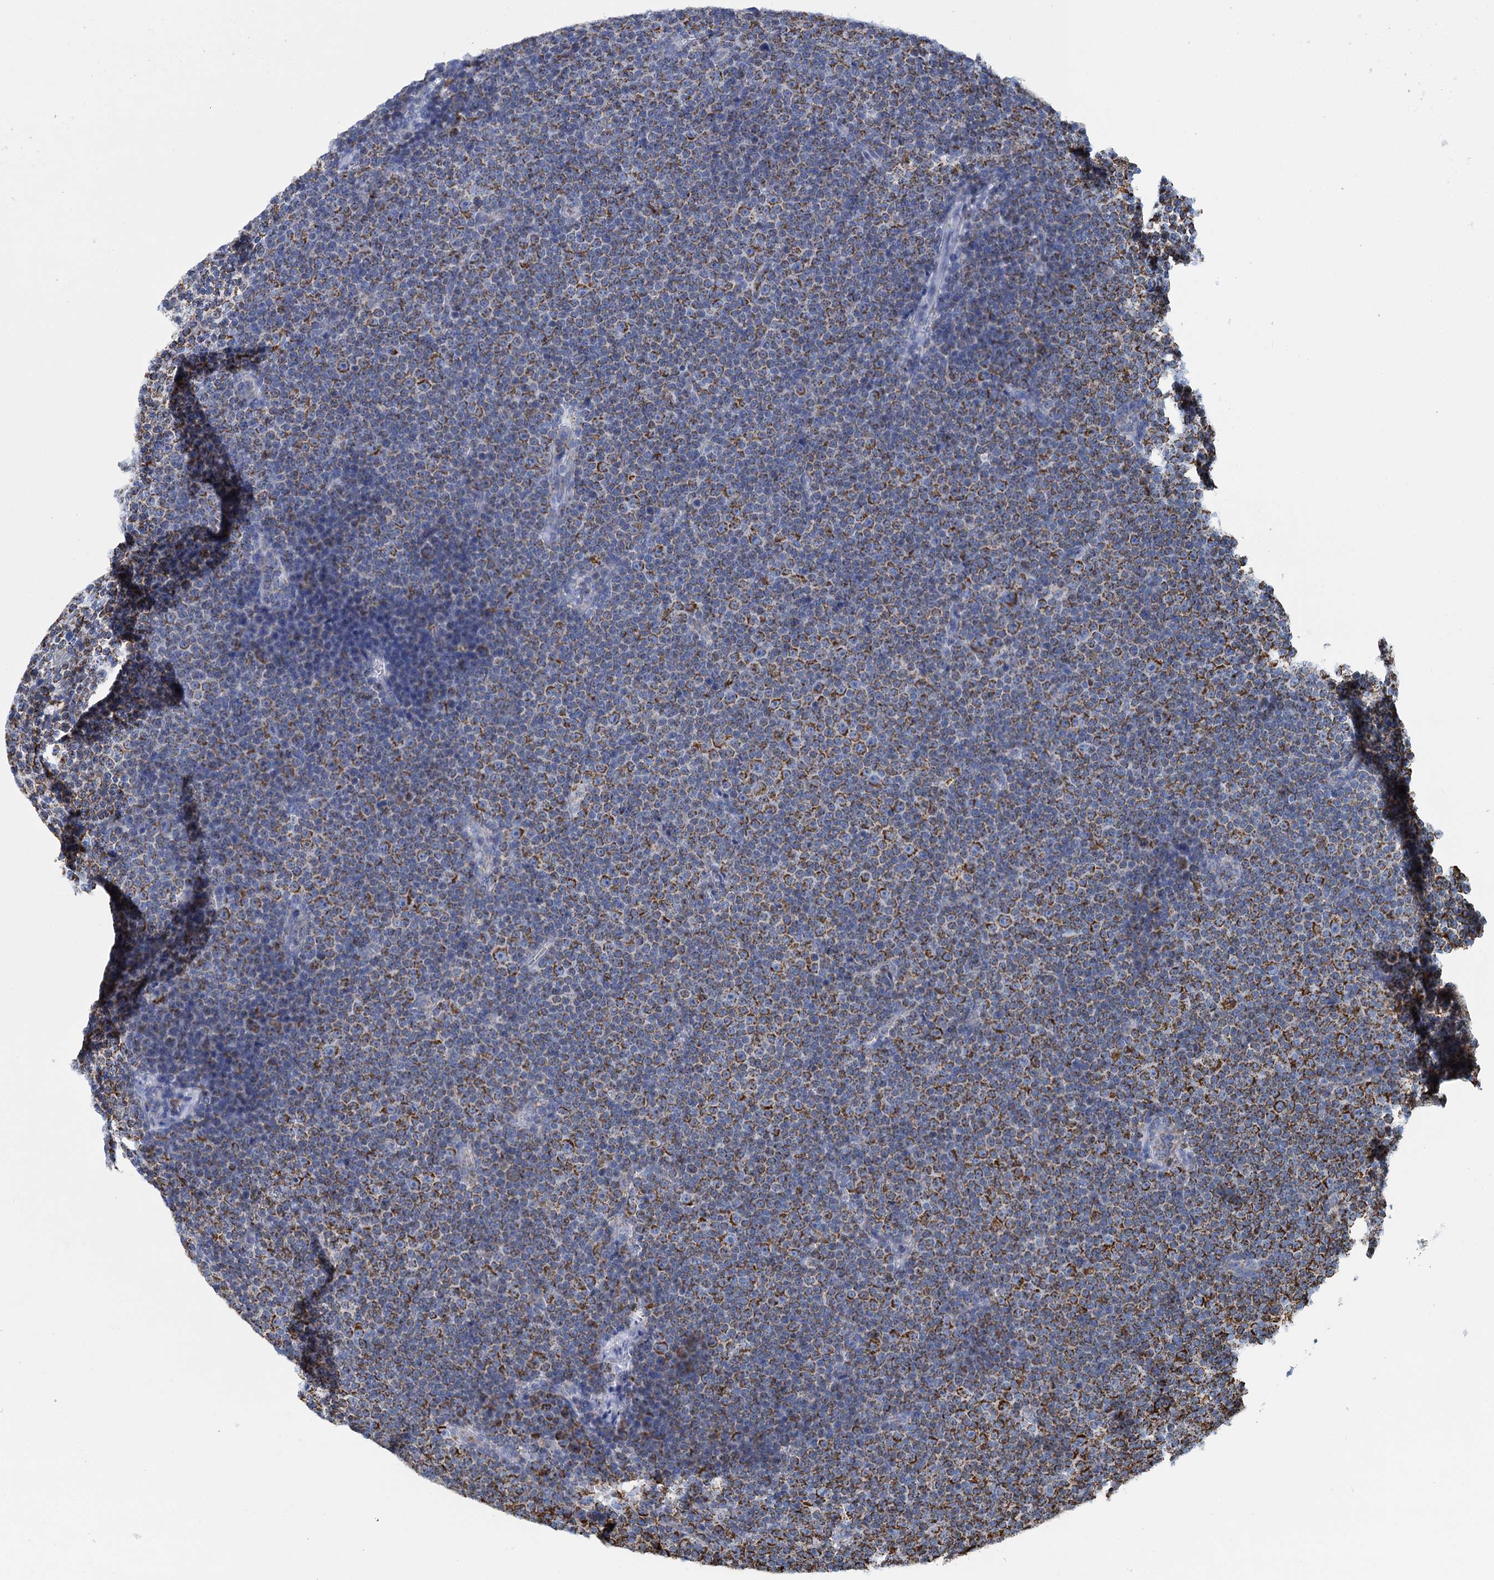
{"staining": {"intensity": "strong", "quantity": "25%-75%", "location": "cytoplasmic/membranous"}, "tissue": "lymphoma", "cell_type": "Tumor cells", "image_type": "cancer", "snomed": [{"axis": "morphology", "description": "Malignant lymphoma, non-Hodgkin's type, Low grade"}, {"axis": "topography", "description": "Lymph node"}], "caption": "Lymphoma stained with immunohistochemistry demonstrates strong cytoplasmic/membranous positivity in approximately 25%-75% of tumor cells.", "gene": "CCP110", "patient": {"sex": "female", "age": 67}}